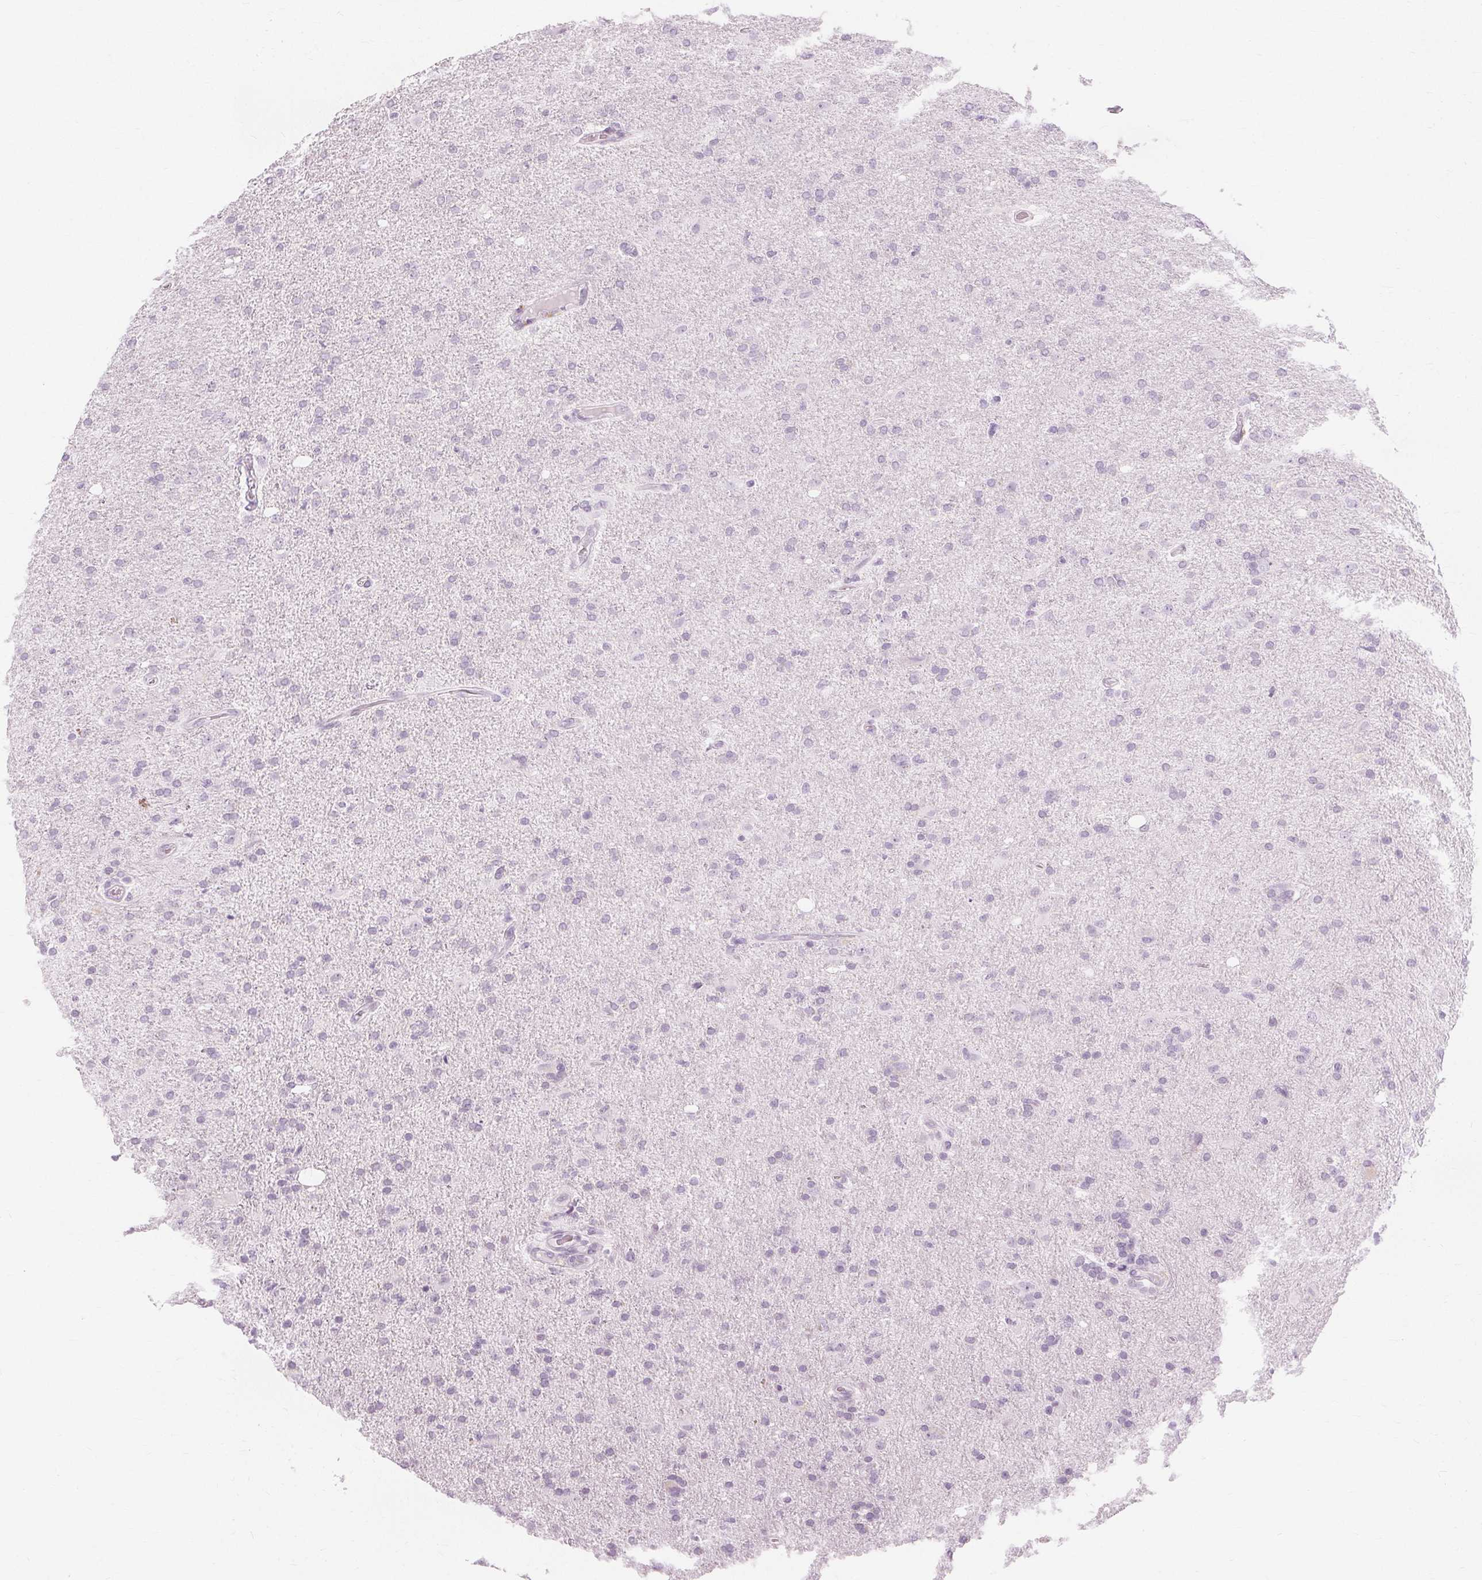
{"staining": {"intensity": "negative", "quantity": "none", "location": "none"}, "tissue": "glioma", "cell_type": "Tumor cells", "image_type": "cancer", "snomed": [{"axis": "morphology", "description": "Glioma, malignant, High grade"}, {"axis": "topography", "description": "Cerebral cortex"}], "caption": "The IHC micrograph has no significant positivity in tumor cells of malignant glioma (high-grade) tissue.", "gene": "TFF1", "patient": {"sex": "male", "age": 70}}